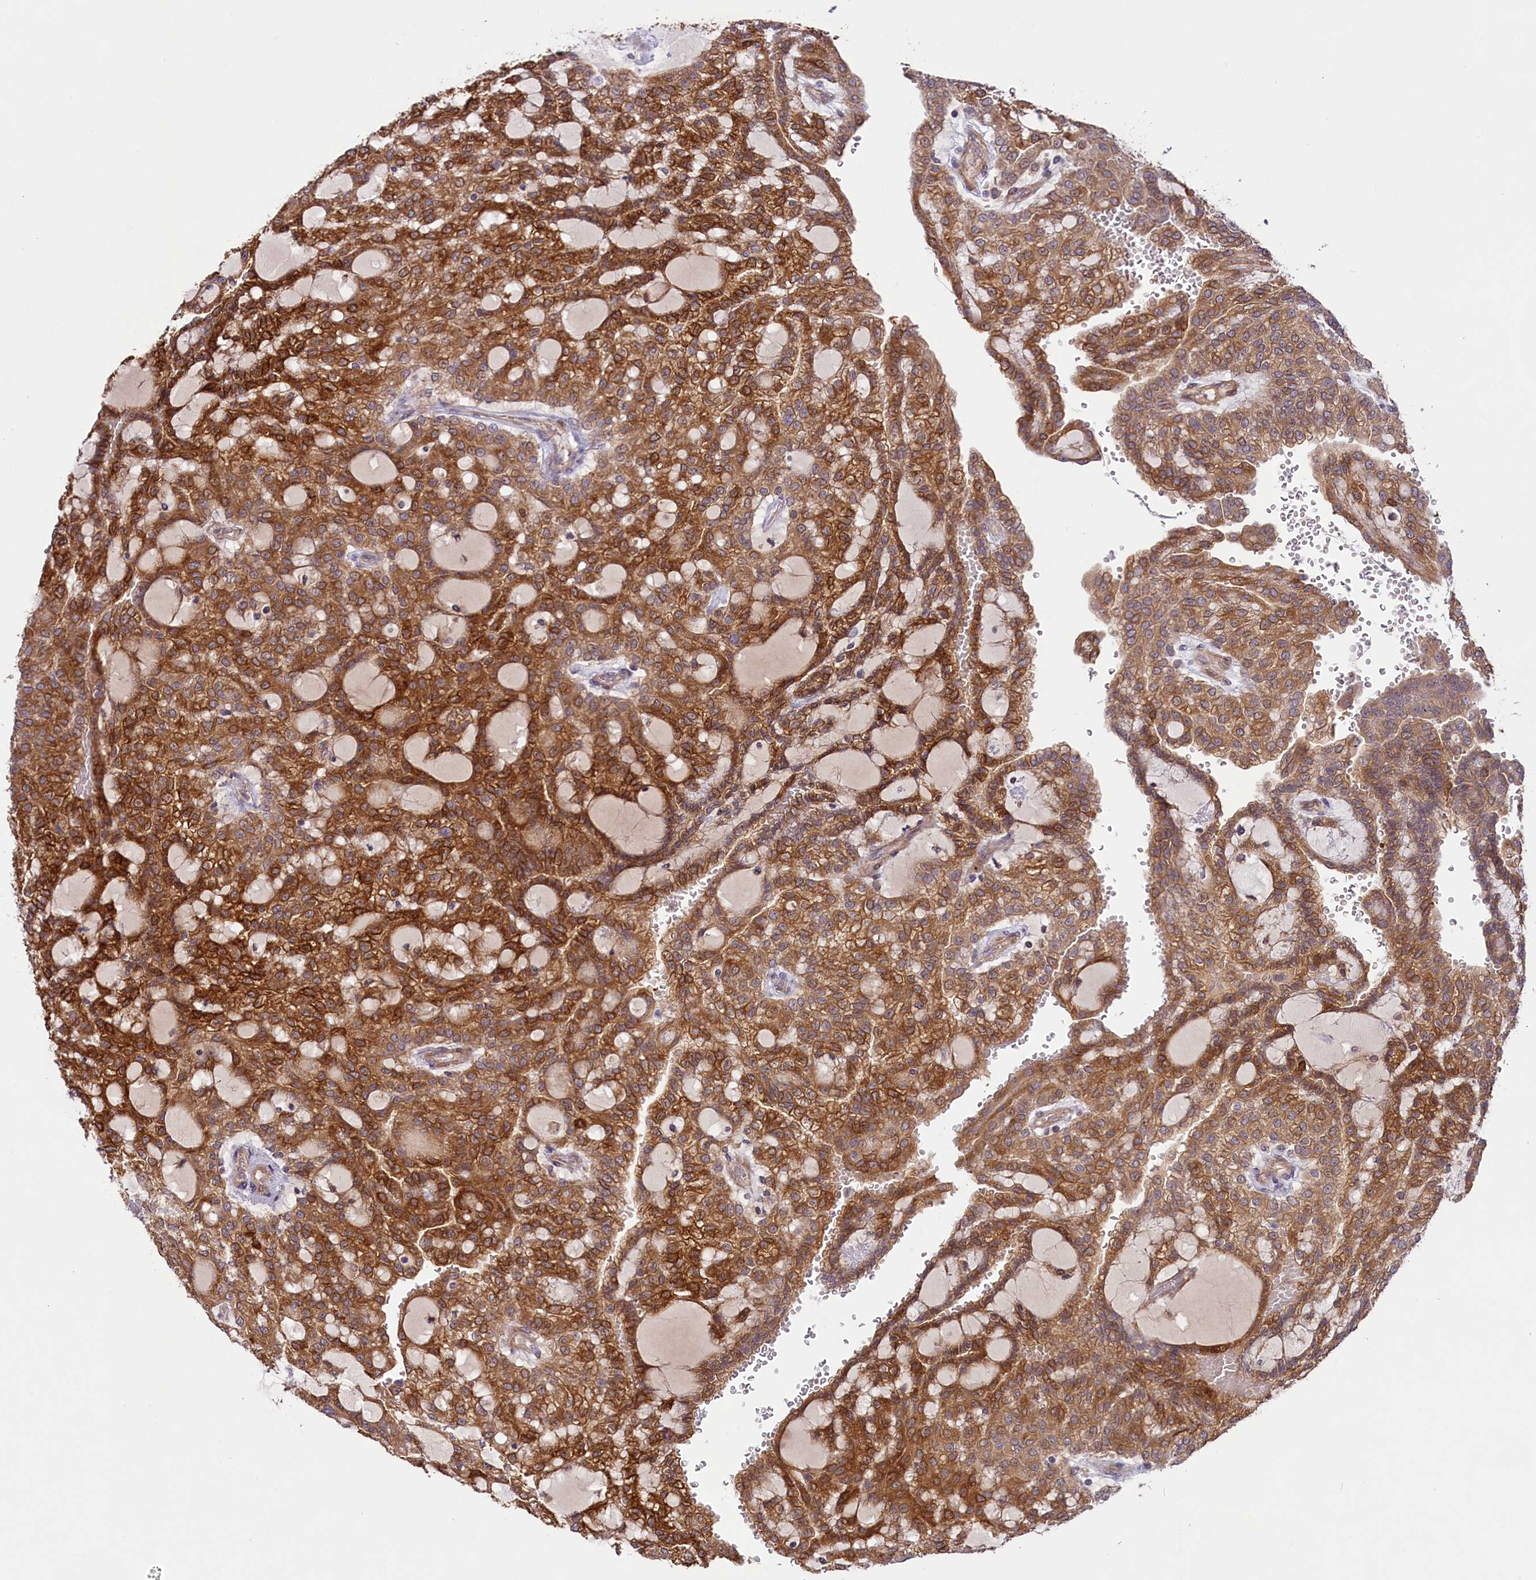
{"staining": {"intensity": "strong", "quantity": ">75%", "location": "cytoplasmic/membranous"}, "tissue": "renal cancer", "cell_type": "Tumor cells", "image_type": "cancer", "snomed": [{"axis": "morphology", "description": "Adenocarcinoma, NOS"}, {"axis": "topography", "description": "Kidney"}], "caption": "This histopathology image exhibits immunohistochemistry (IHC) staining of renal adenocarcinoma, with high strong cytoplasmic/membranous positivity in about >75% of tumor cells.", "gene": "COG8", "patient": {"sex": "male", "age": 63}}